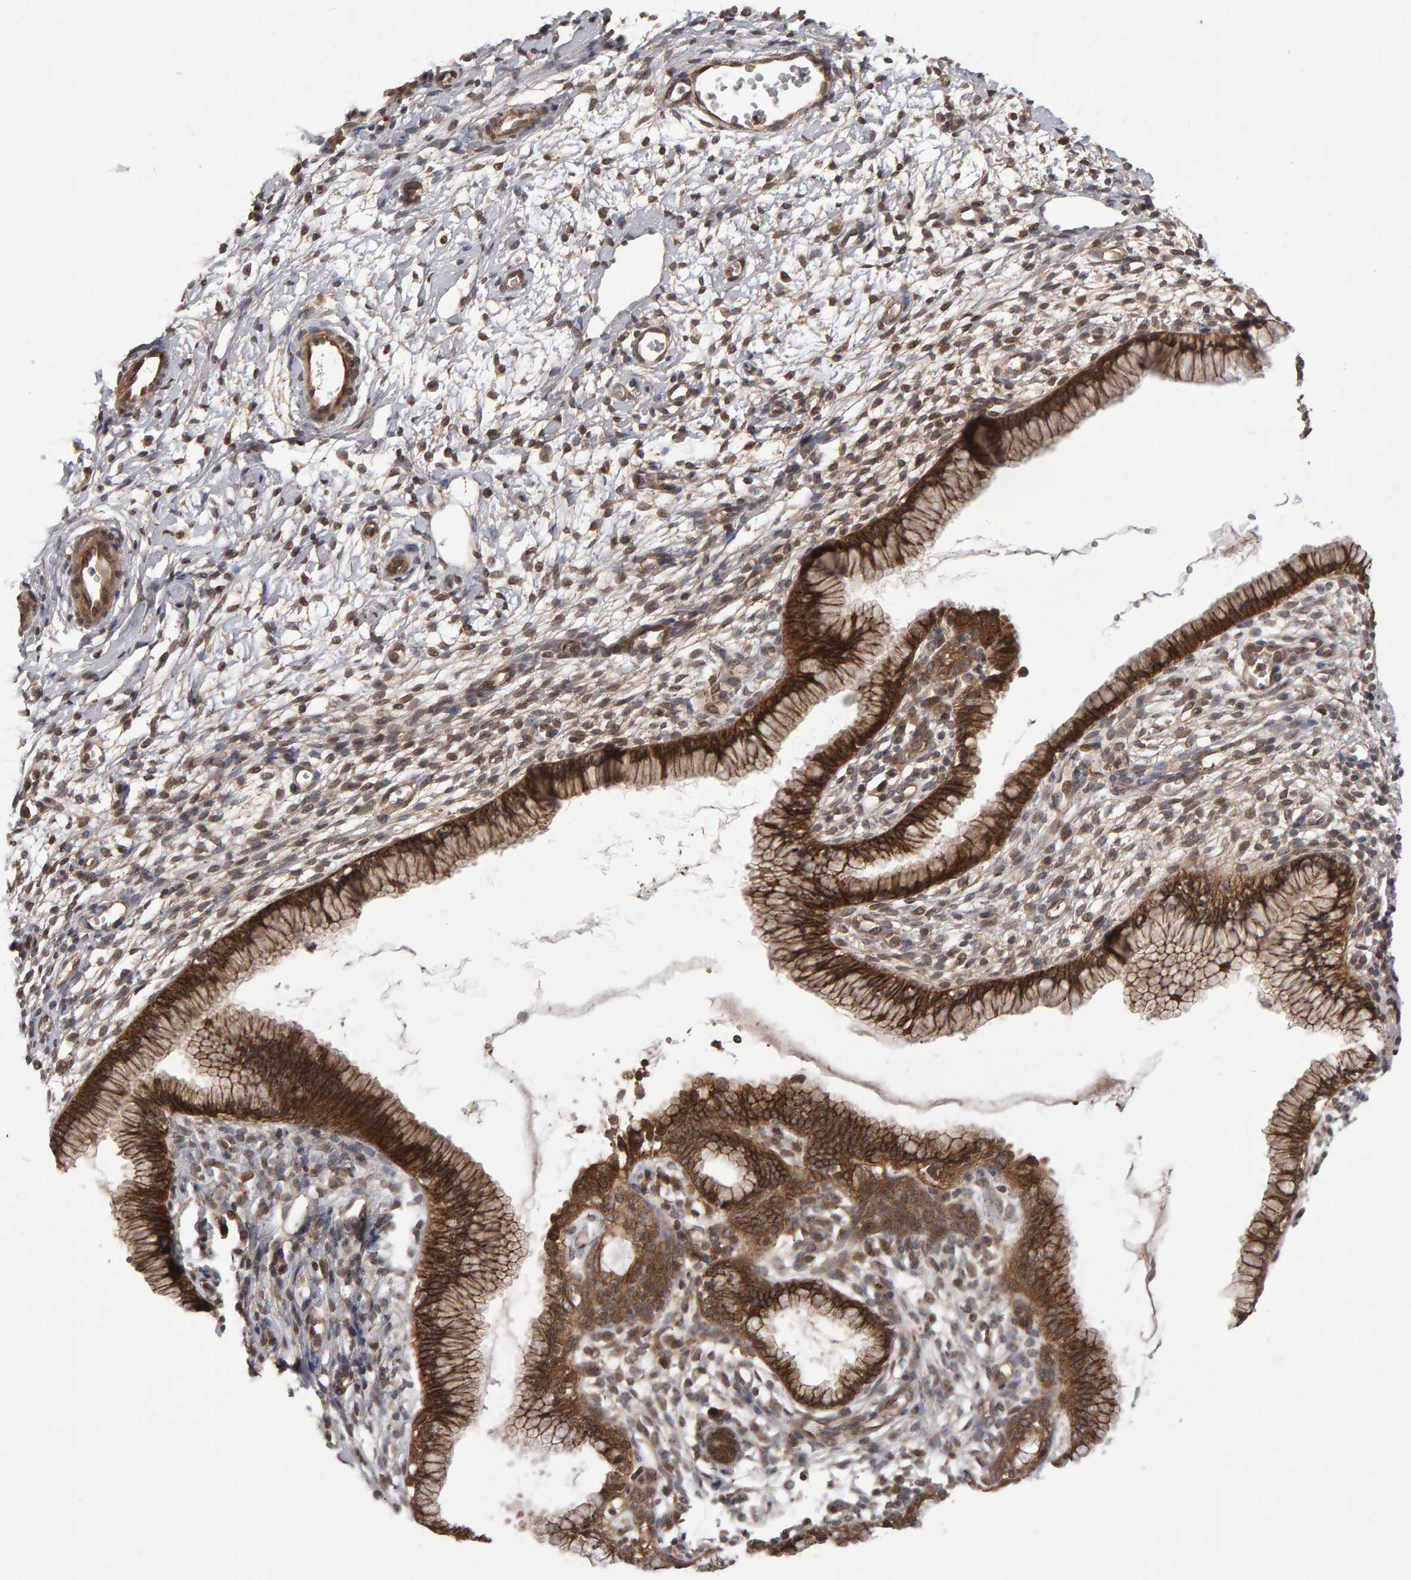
{"staining": {"intensity": "moderate", "quantity": ">75%", "location": "cytoplasmic/membranous"}, "tissue": "cervix", "cell_type": "Glandular cells", "image_type": "normal", "snomed": [{"axis": "morphology", "description": "Normal tissue, NOS"}, {"axis": "topography", "description": "Cervix"}], "caption": "Cervix stained for a protein (brown) demonstrates moderate cytoplasmic/membranous positive staining in about >75% of glandular cells.", "gene": "SCRIB", "patient": {"sex": "female", "age": 65}}